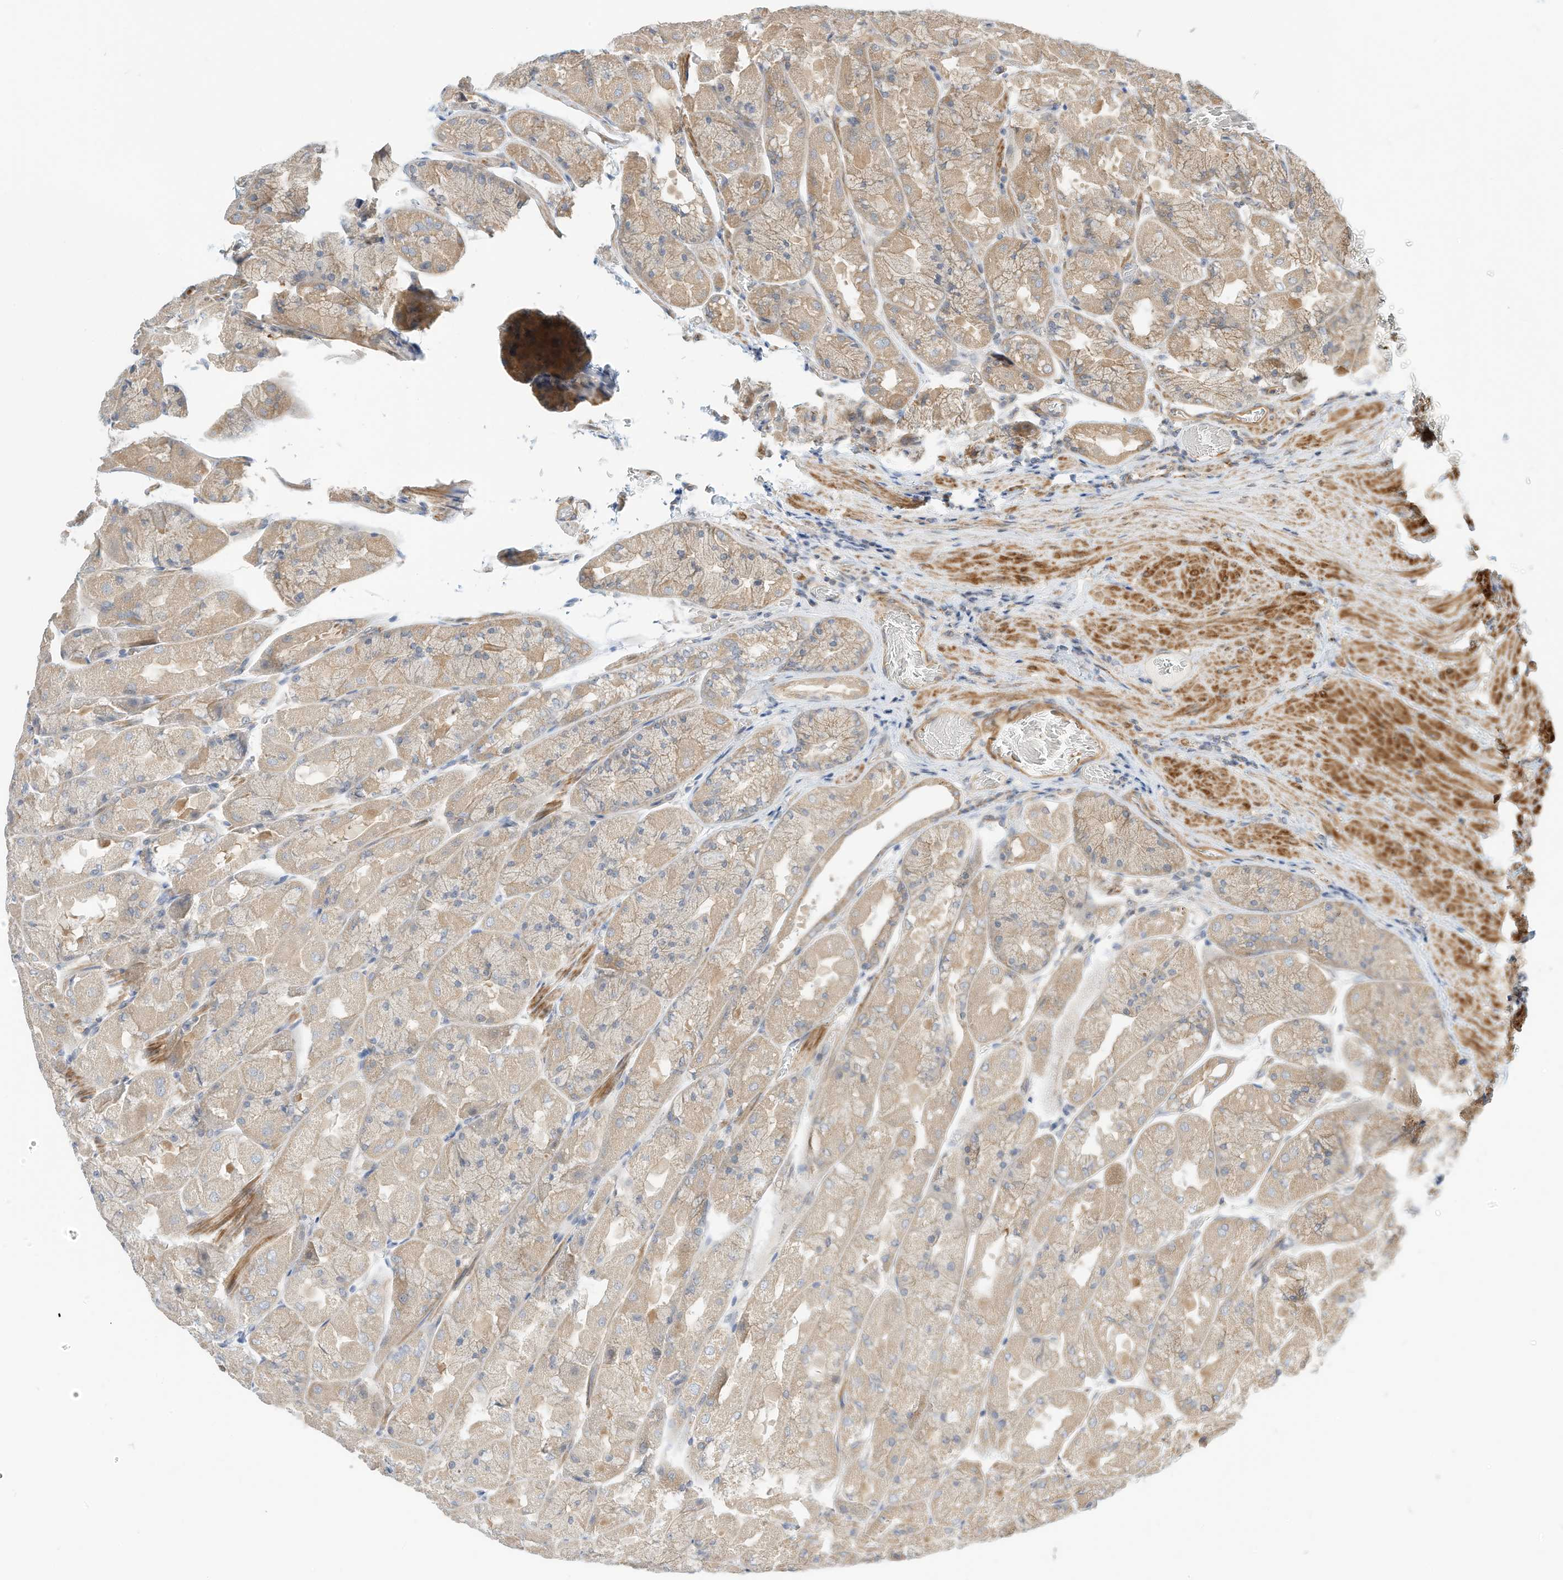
{"staining": {"intensity": "moderate", "quantity": ">75%", "location": "cytoplasmic/membranous"}, "tissue": "stomach", "cell_type": "Glandular cells", "image_type": "normal", "snomed": [{"axis": "morphology", "description": "Normal tissue, NOS"}, {"axis": "topography", "description": "Stomach"}], "caption": "Benign stomach was stained to show a protein in brown. There is medium levels of moderate cytoplasmic/membranous positivity in about >75% of glandular cells. Immunohistochemistry (ihc) stains the protein of interest in brown and the nuclei are stained blue.", "gene": "OFD1", "patient": {"sex": "female", "age": 61}}